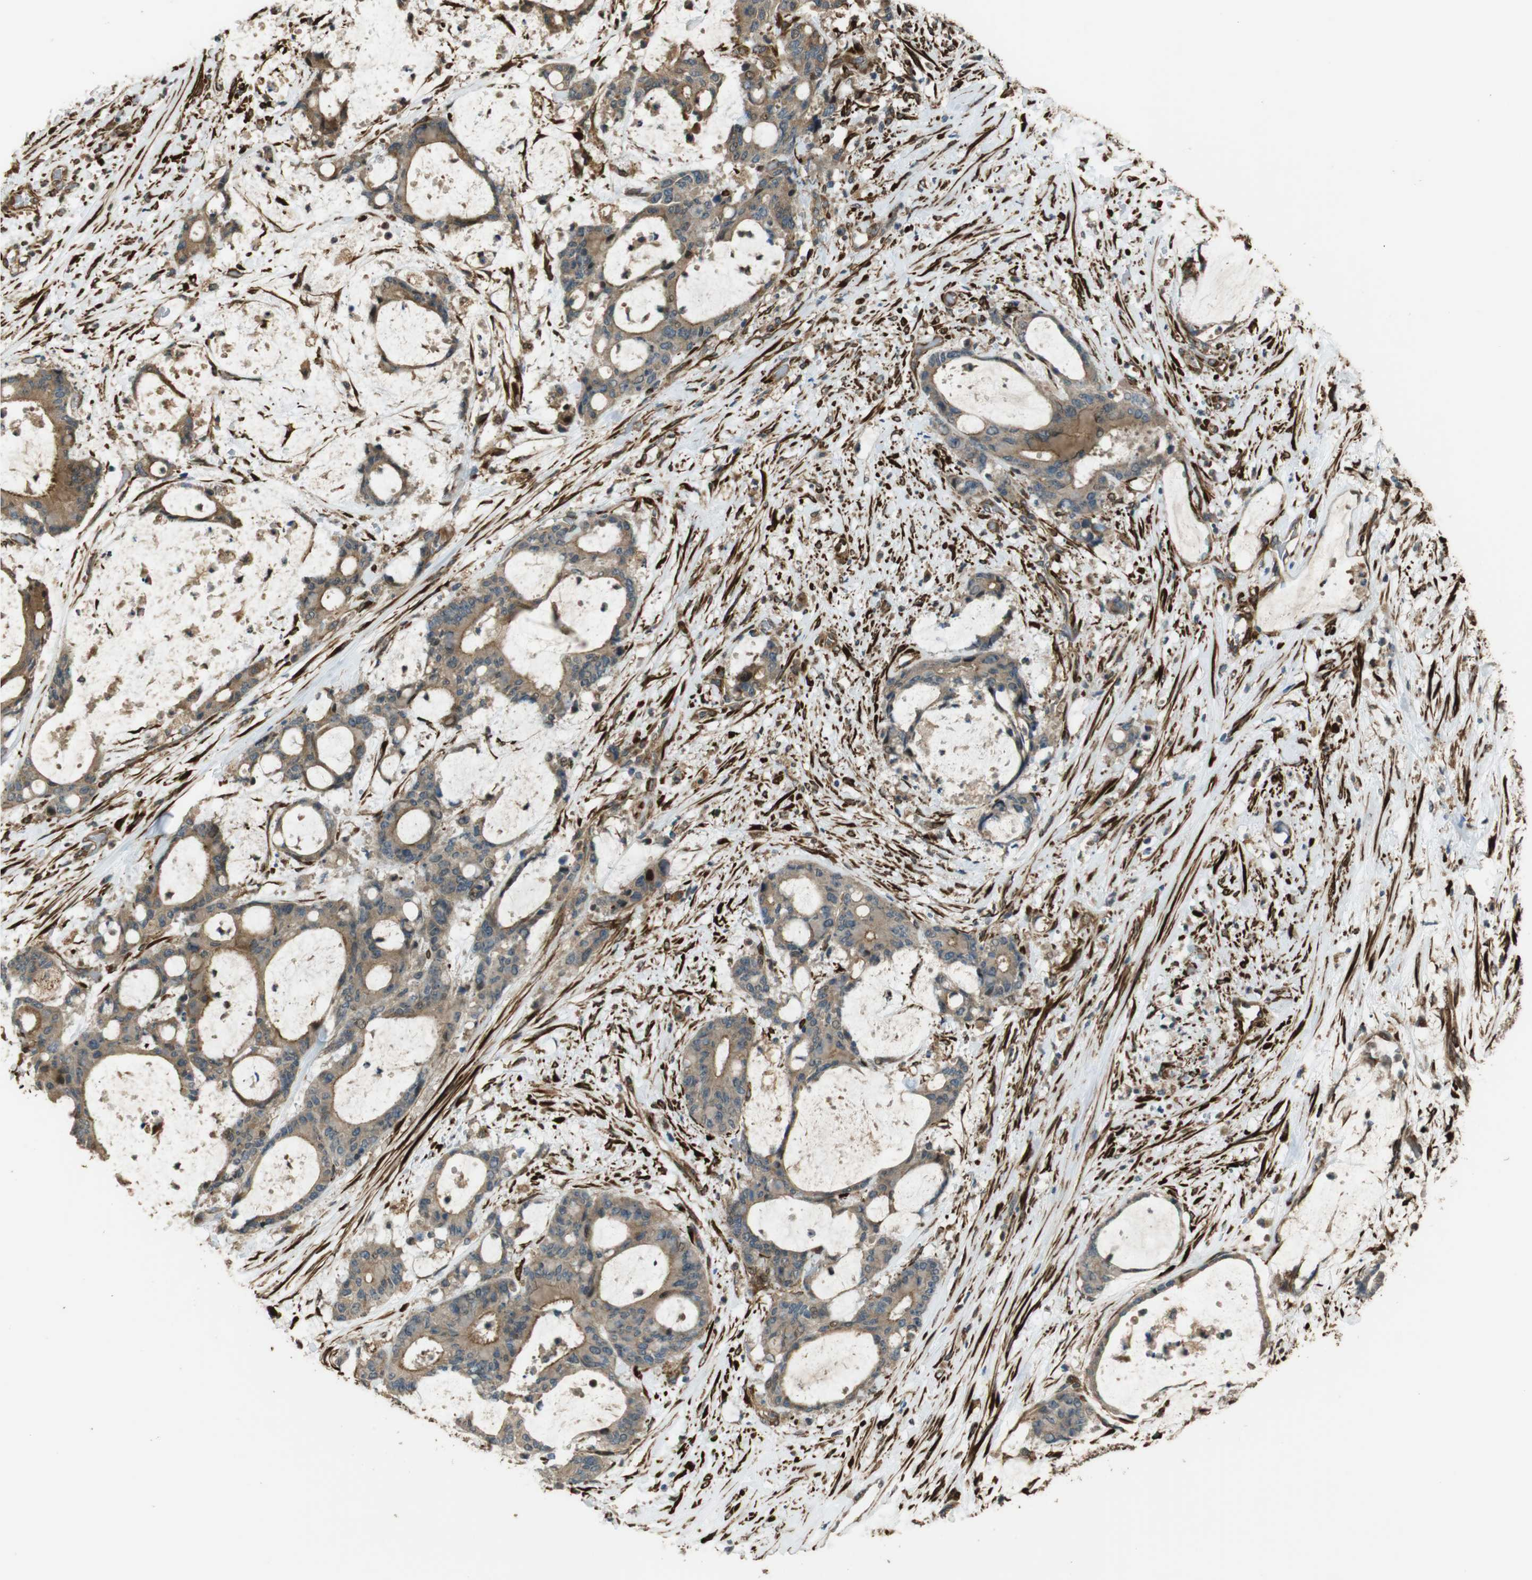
{"staining": {"intensity": "moderate", "quantity": ">75%", "location": "cytoplasmic/membranous"}, "tissue": "liver cancer", "cell_type": "Tumor cells", "image_type": "cancer", "snomed": [{"axis": "morphology", "description": "Cholangiocarcinoma"}, {"axis": "topography", "description": "Liver"}], "caption": "DAB immunohistochemical staining of liver cancer (cholangiocarcinoma) reveals moderate cytoplasmic/membranous protein expression in about >75% of tumor cells. Ihc stains the protein of interest in brown and the nuclei are stained blue.", "gene": "MSRB3", "patient": {"sex": "female", "age": 73}}